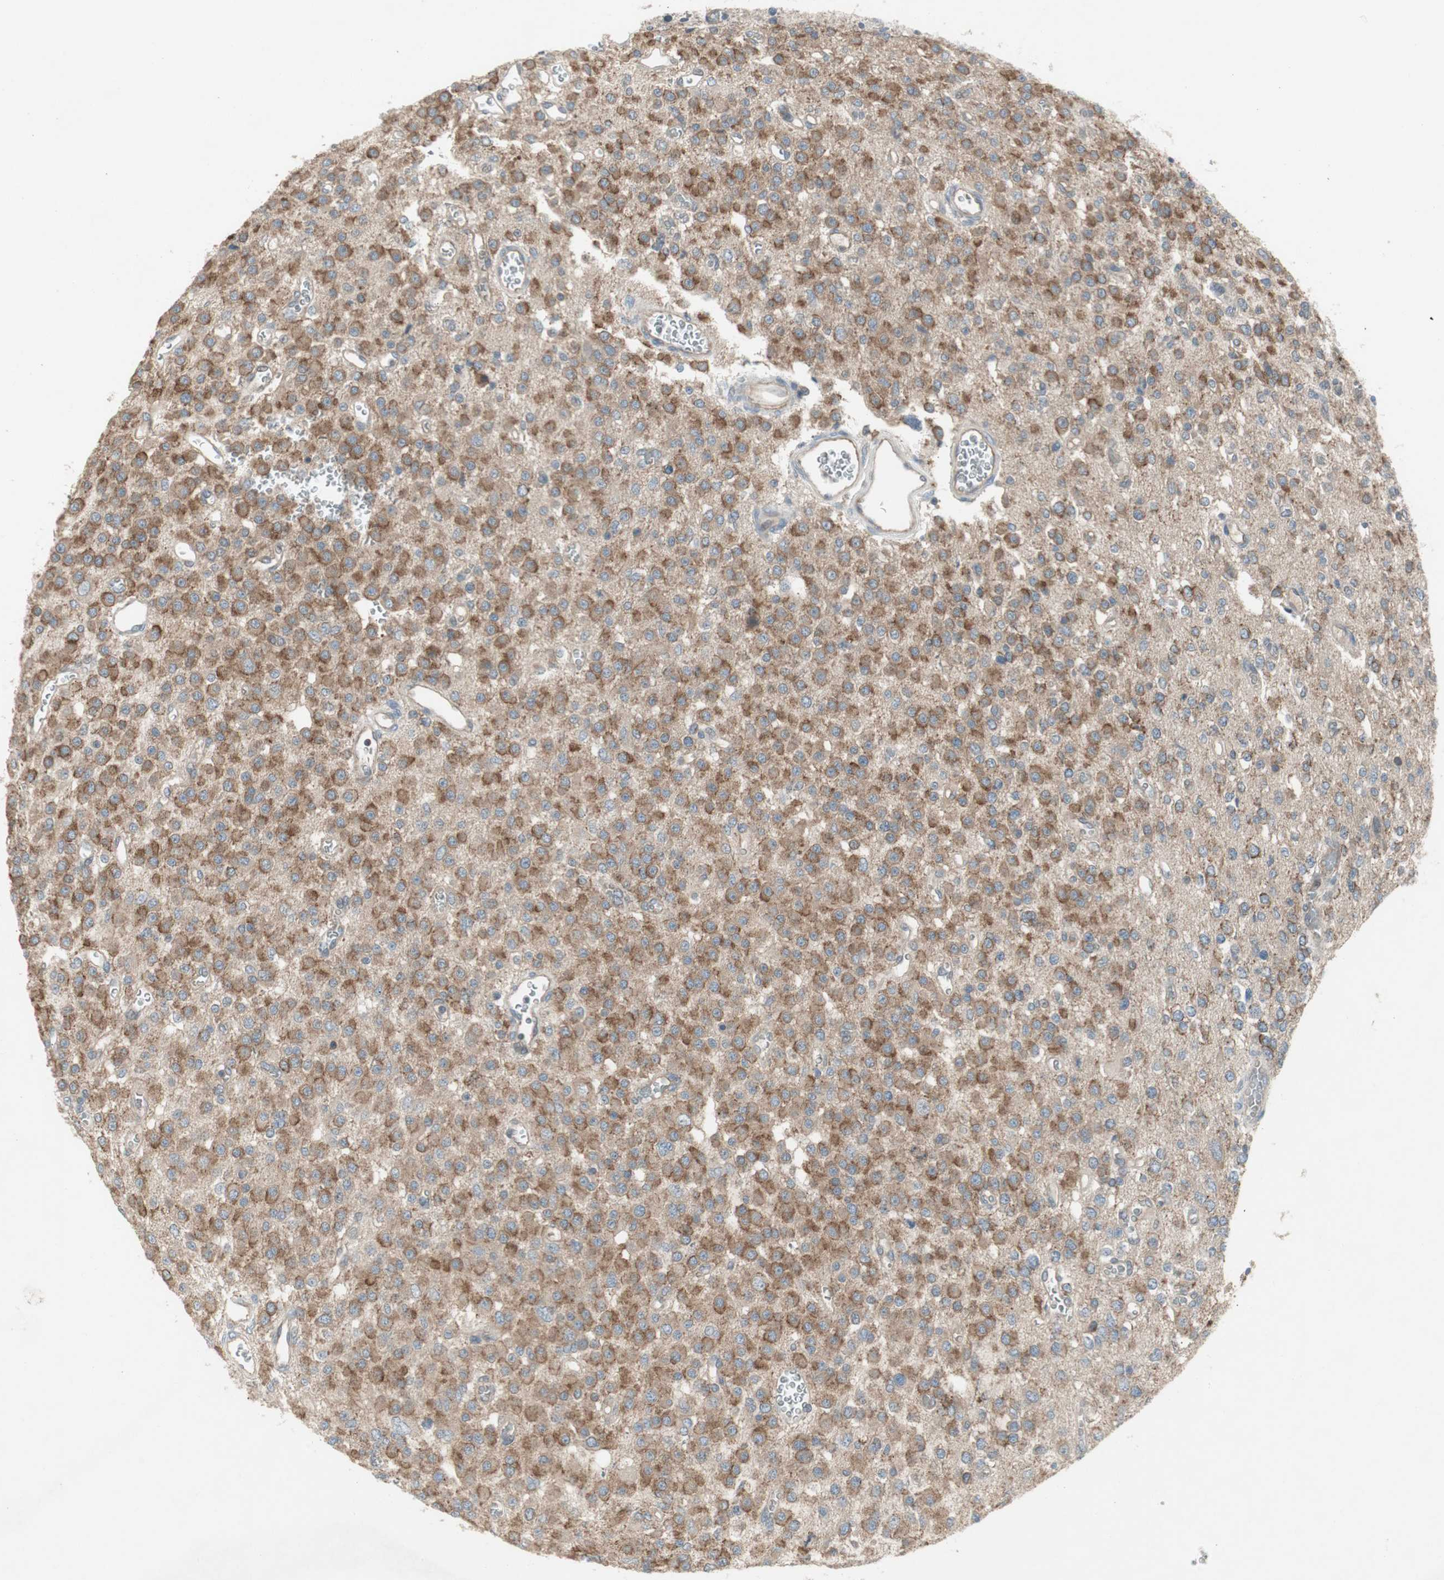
{"staining": {"intensity": "moderate", "quantity": ">75%", "location": "cytoplasmic/membranous"}, "tissue": "glioma", "cell_type": "Tumor cells", "image_type": "cancer", "snomed": [{"axis": "morphology", "description": "Glioma, malignant, Low grade"}, {"axis": "topography", "description": "Brain"}], "caption": "Protein expression analysis of human glioma reveals moderate cytoplasmic/membranous staining in about >75% of tumor cells.", "gene": "PANK2", "patient": {"sex": "male", "age": 38}}